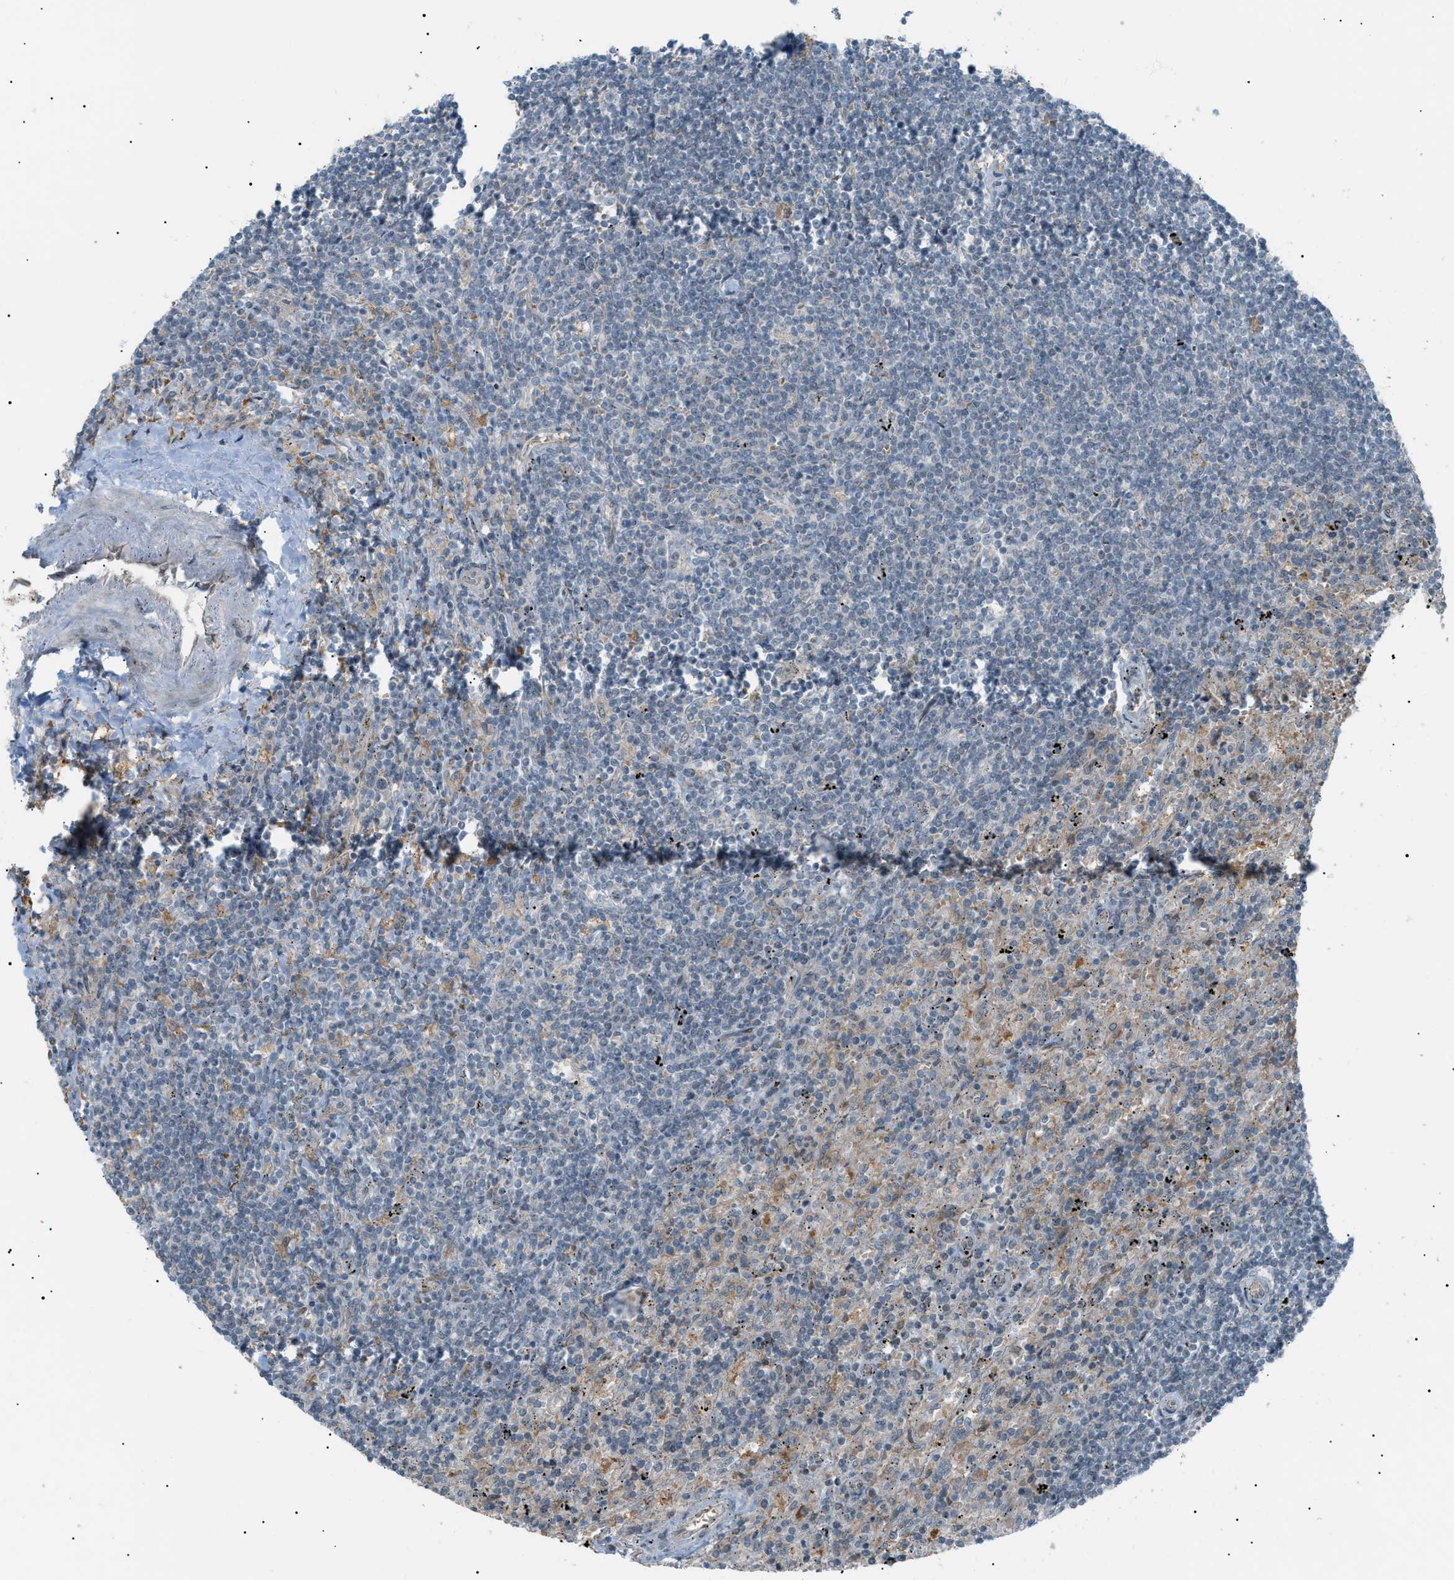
{"staining": {"intensity": "negative", "quantity": "none", "location": "none"}, "tissue": "lymphoma", "cell_type": "Tumor cells", "image_type": "cancer", "snomed": [{"axis": "morphology", "description": "Malignant lymphoma, non-Hodgkin's type, Low grade"}, {"axis": "topography", "description": "Spleen"}], "caption": "Image shows no significant protein positivity in tumor cells of lymphoma.", "gene": "LPIN2", "patient": {"sex": "male", "age": 76}}